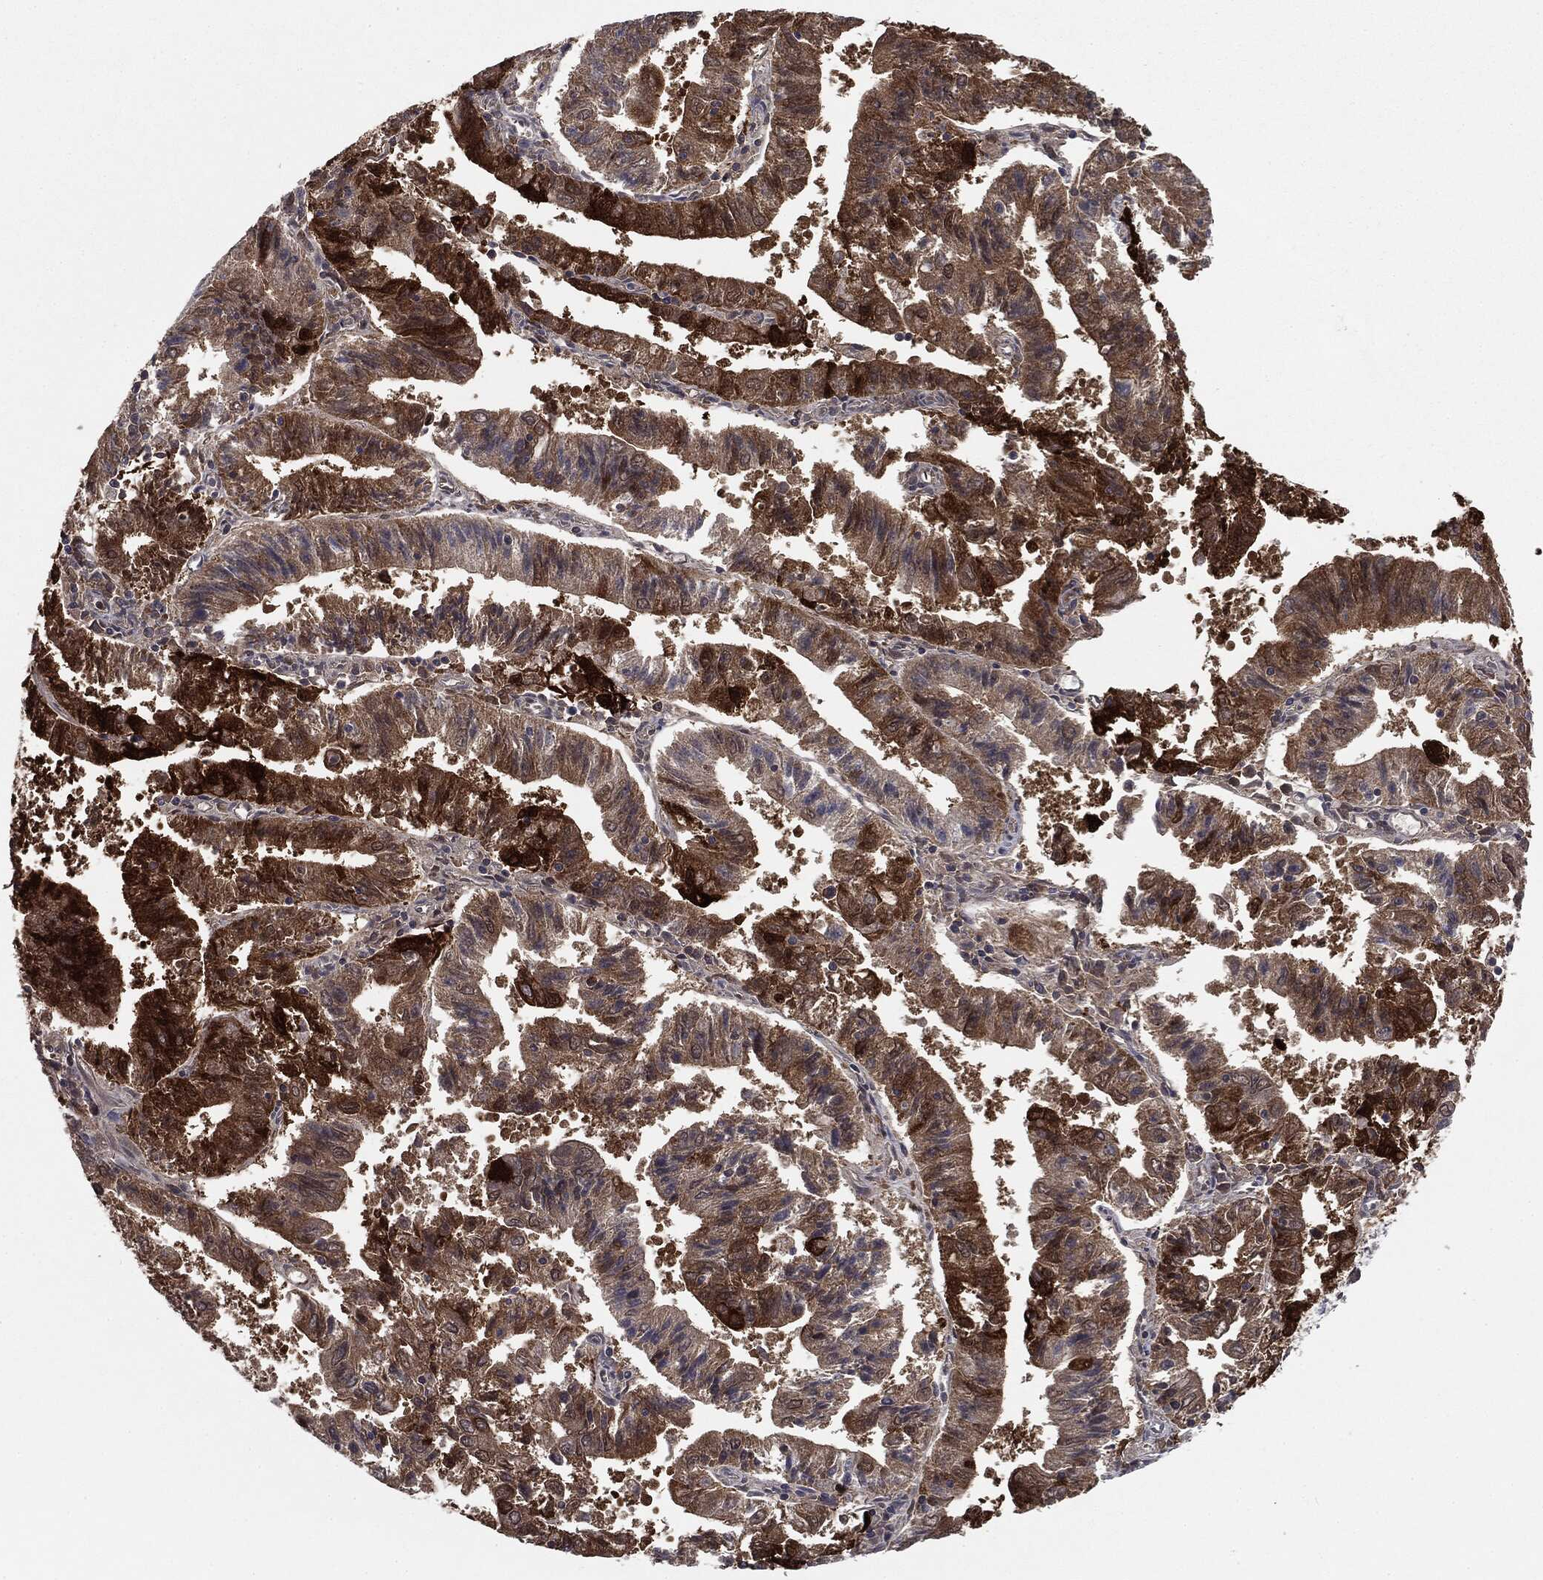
{"staining": {"intensity": "strong", "quantity": ">75%", "location": "cytoplasmic/membranous"}, "tissue": "endometrial cancer", "cell_type": "Tumor cells", "image_type": "cancer", "snomed": [{"axis": "morphology", "description": "Adenocarcinoma, NOS"}, {"axis": "topography", "description": "Endometrium"}], "caption": "There is high levels of strong cytoplasmic/membranous staining in tumor cells of endometrial cancer, as demonstrated by immunohistochemical staining (brown color).", "gene": "KRT7", "patient": {"sex": "female", "age": 82}}